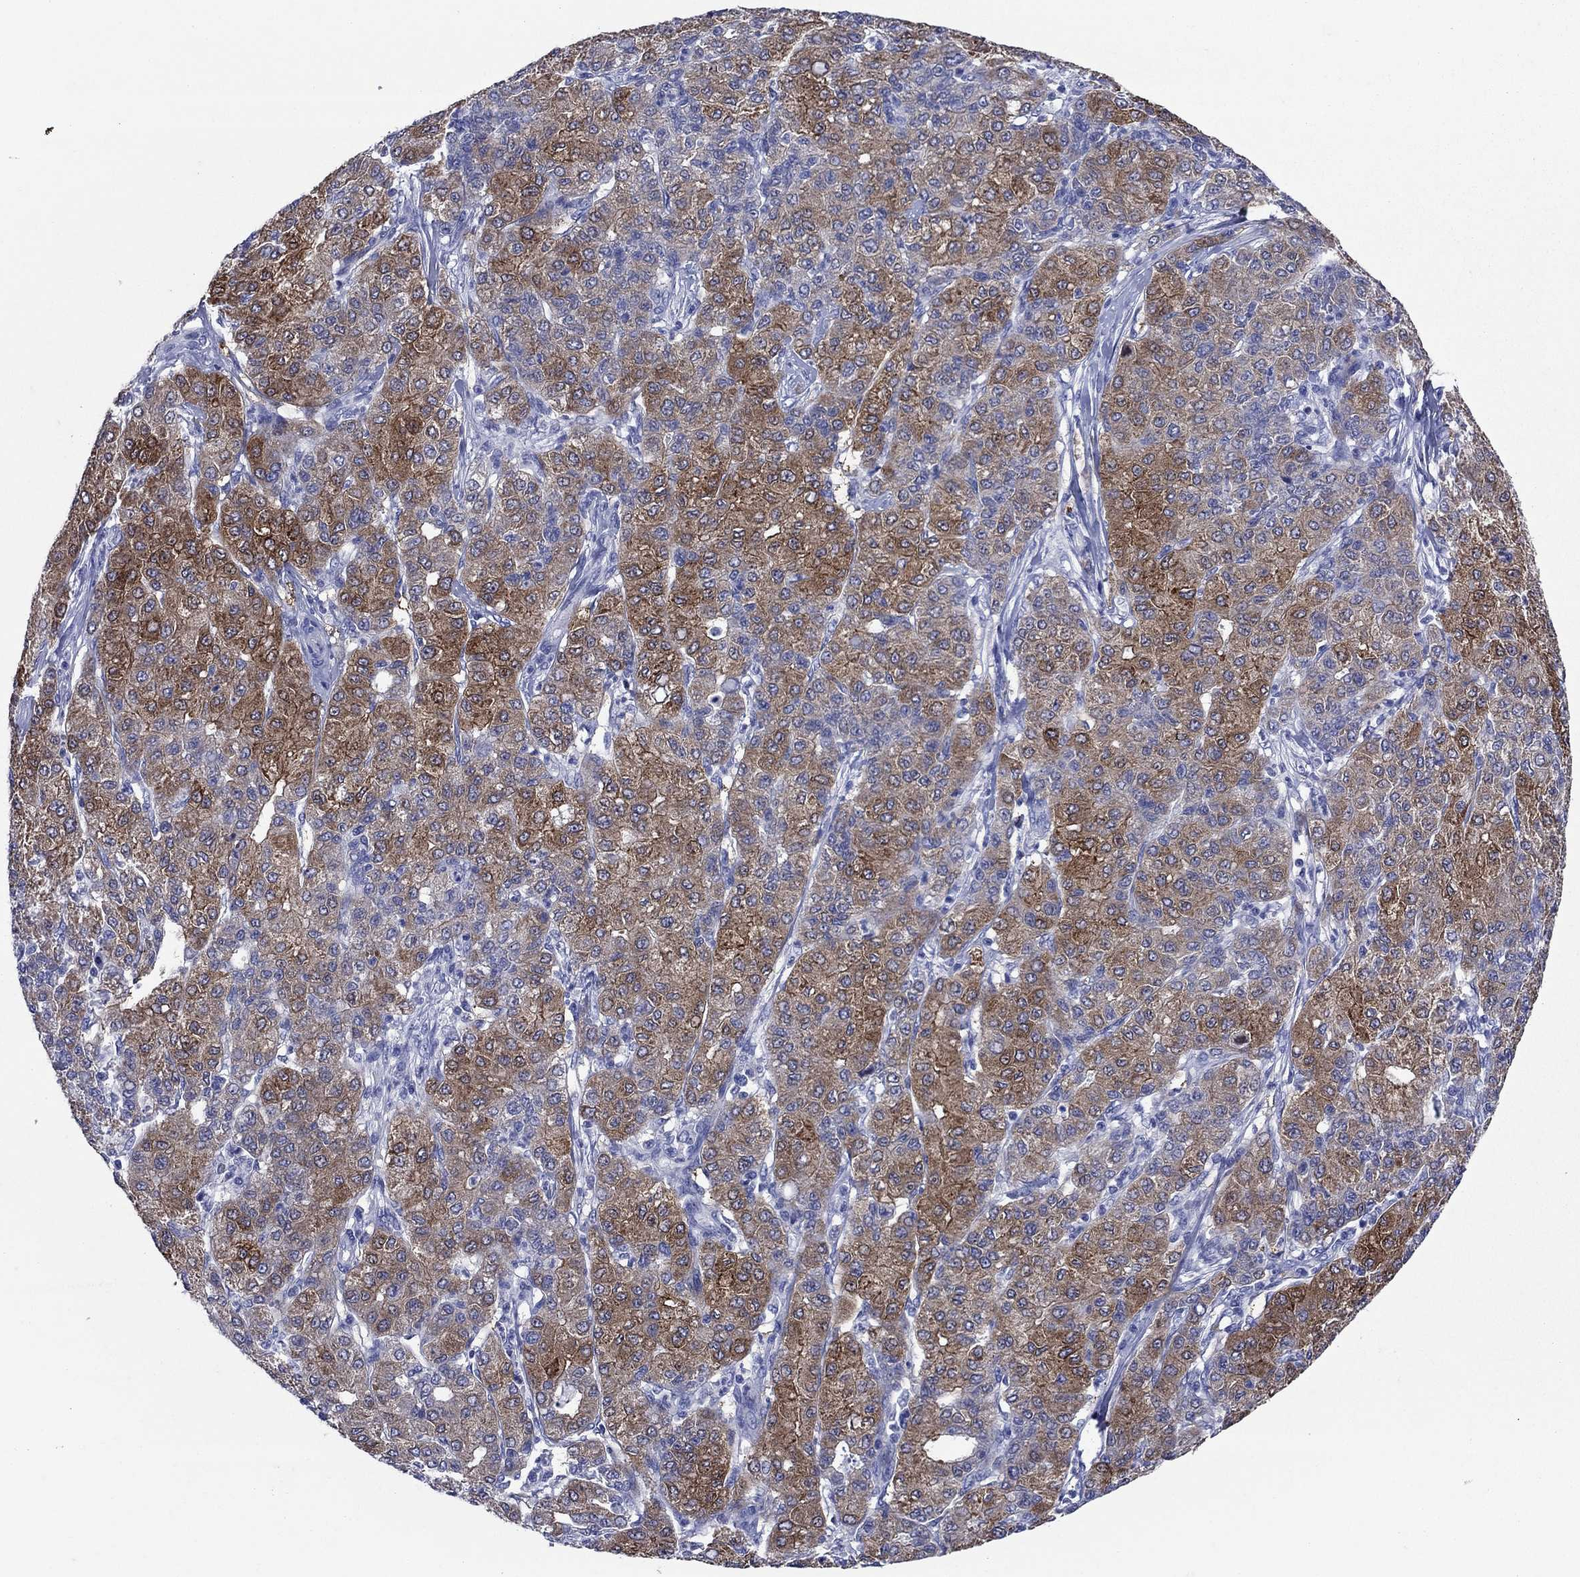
{"staining": {"intensity": "moderate", "quantity": "25%-75%", "location": "cytoplasmic/membranous"}, "tissue": "liver cancer", "cell_type": "Tumor cells", "image_type": "cancer", "snomed": [{"axis": "morphology", "description": "Carcinoma, Hepatocellular, NOS"}, {"axis": "topography", "description": "Liver"}], "caption": "About 25%-75% of tumor cells in human liver hepatocellular carcinoma show moderate cytoplasmic/membranous protein expression as visualized by brown immunohistochemical staining.", "gene": "SULT2B1", "patient": {"sex": "male", "age": 65}}